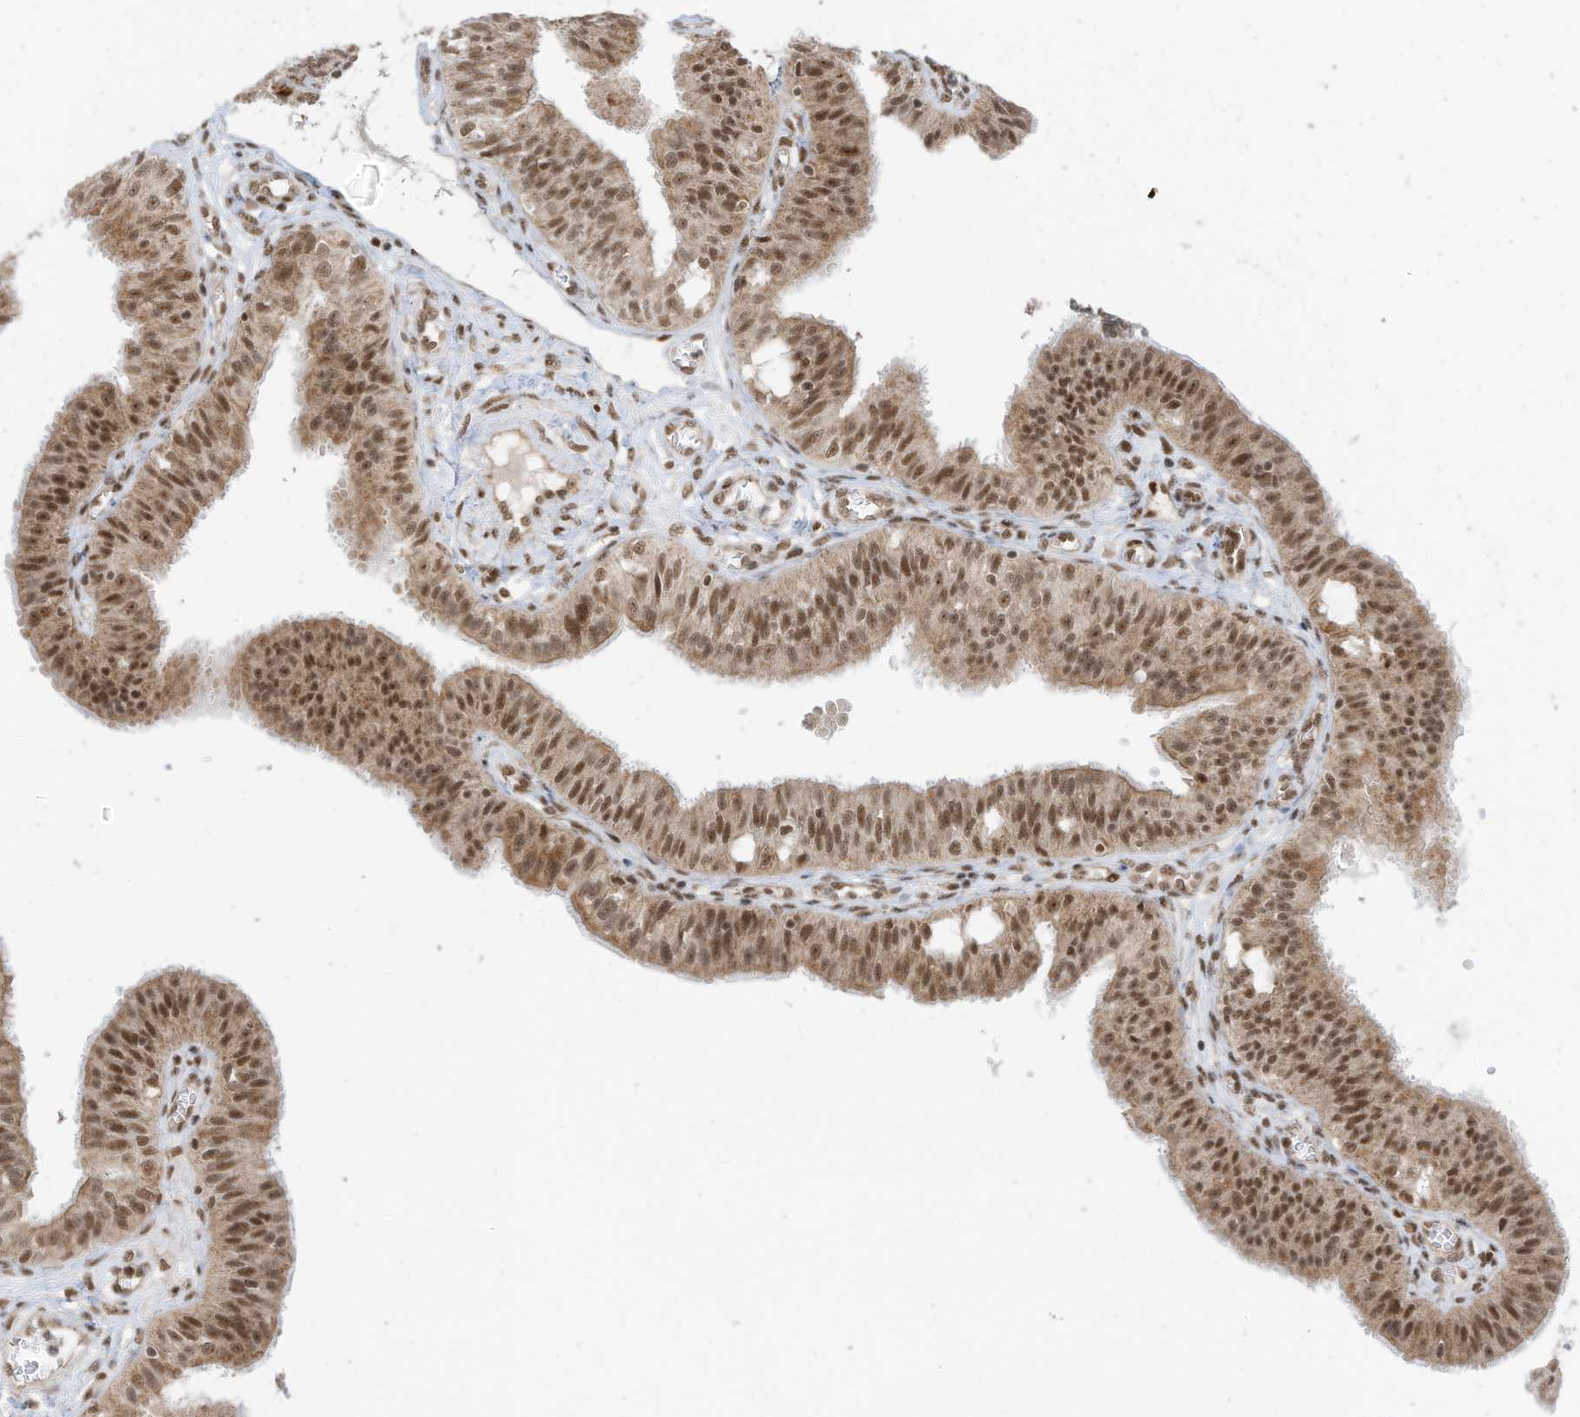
{"staining": {"intensity": "moderate", "quantity": ">75%", "location": "cytoplasmic/membranous,nuclear"}, "tissue": "fallopian tube", "cell_type": "Glandular cells", "image_type": "normal", "snomed": [{"axis": "morphology", "description": "Normal tissue, NOS"}, {"axis": "topography", "description": "Fallopian tube"}, {"axis": "topography", "description": "Ovary"}], "caption": "Normal fallopian tube demonstrates moderate cytoplasmic/membranous,nuclear staining in approximately >75% of glandular cells, visualized by immunohistochemistry.", "gene": "AURKAIP1", "patient": {"sex": "female", "age": 42}}